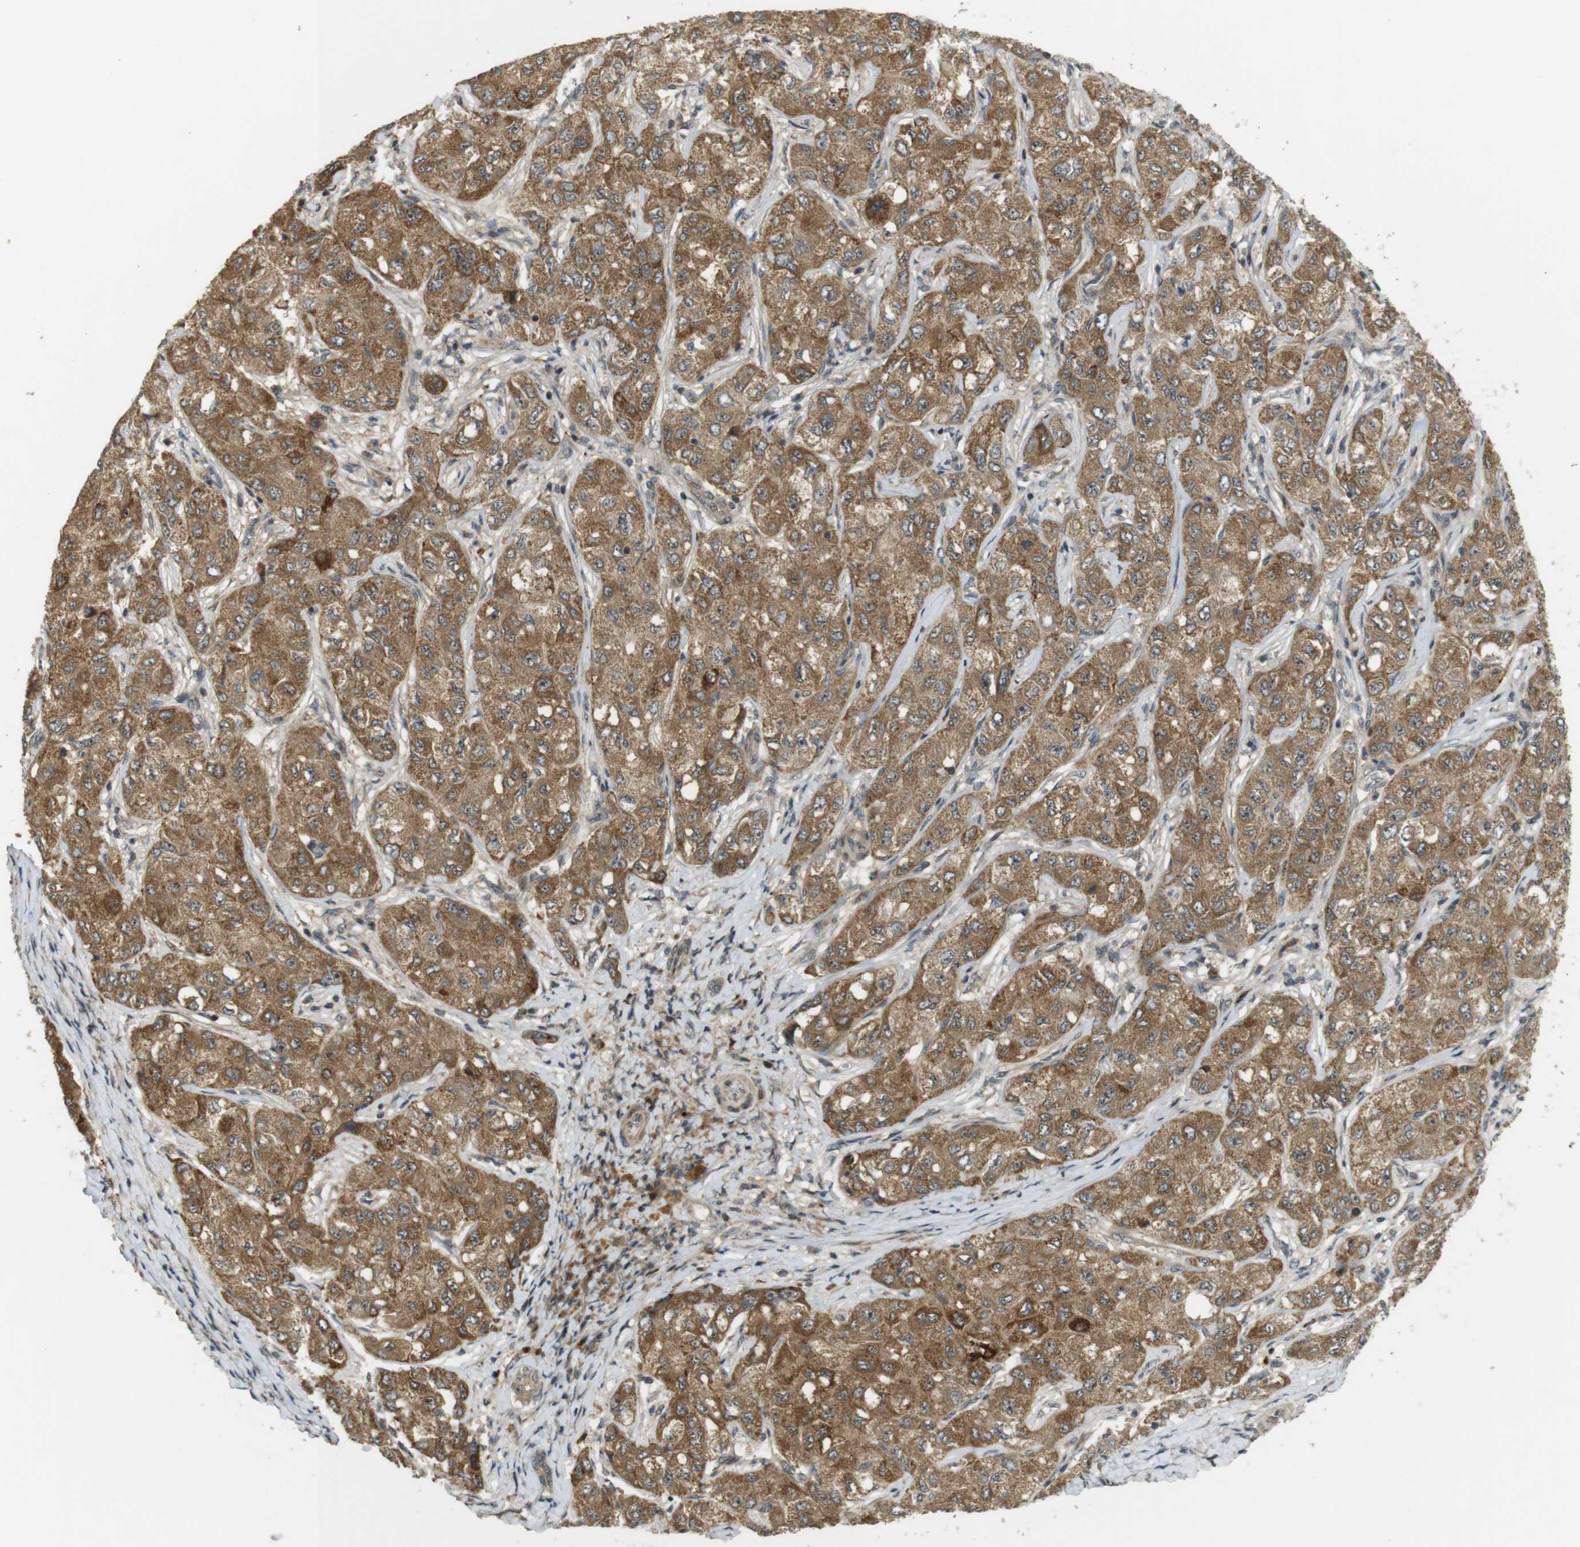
{"staining": {"intensity": "moderate", "quantity": ">75%", "location": "cytoplasmic/membranous"}, "tissue": "liver cancer", "cell_type": "Tumor cells", "image_type": "cancer", "snomed": [{"axis": "morphology", "description": "Carcinoma, Hepatocellular, NOS"}, {"axis": "topography", "description": "Liver"}], "caption": "Human liver cancer stained with a brown dye displays moderate cytoplasmic/membranous positive expression in about >75% of tumor cells.", "gene": "TMX3", "patient": {"sex": "male", "age": 80}}